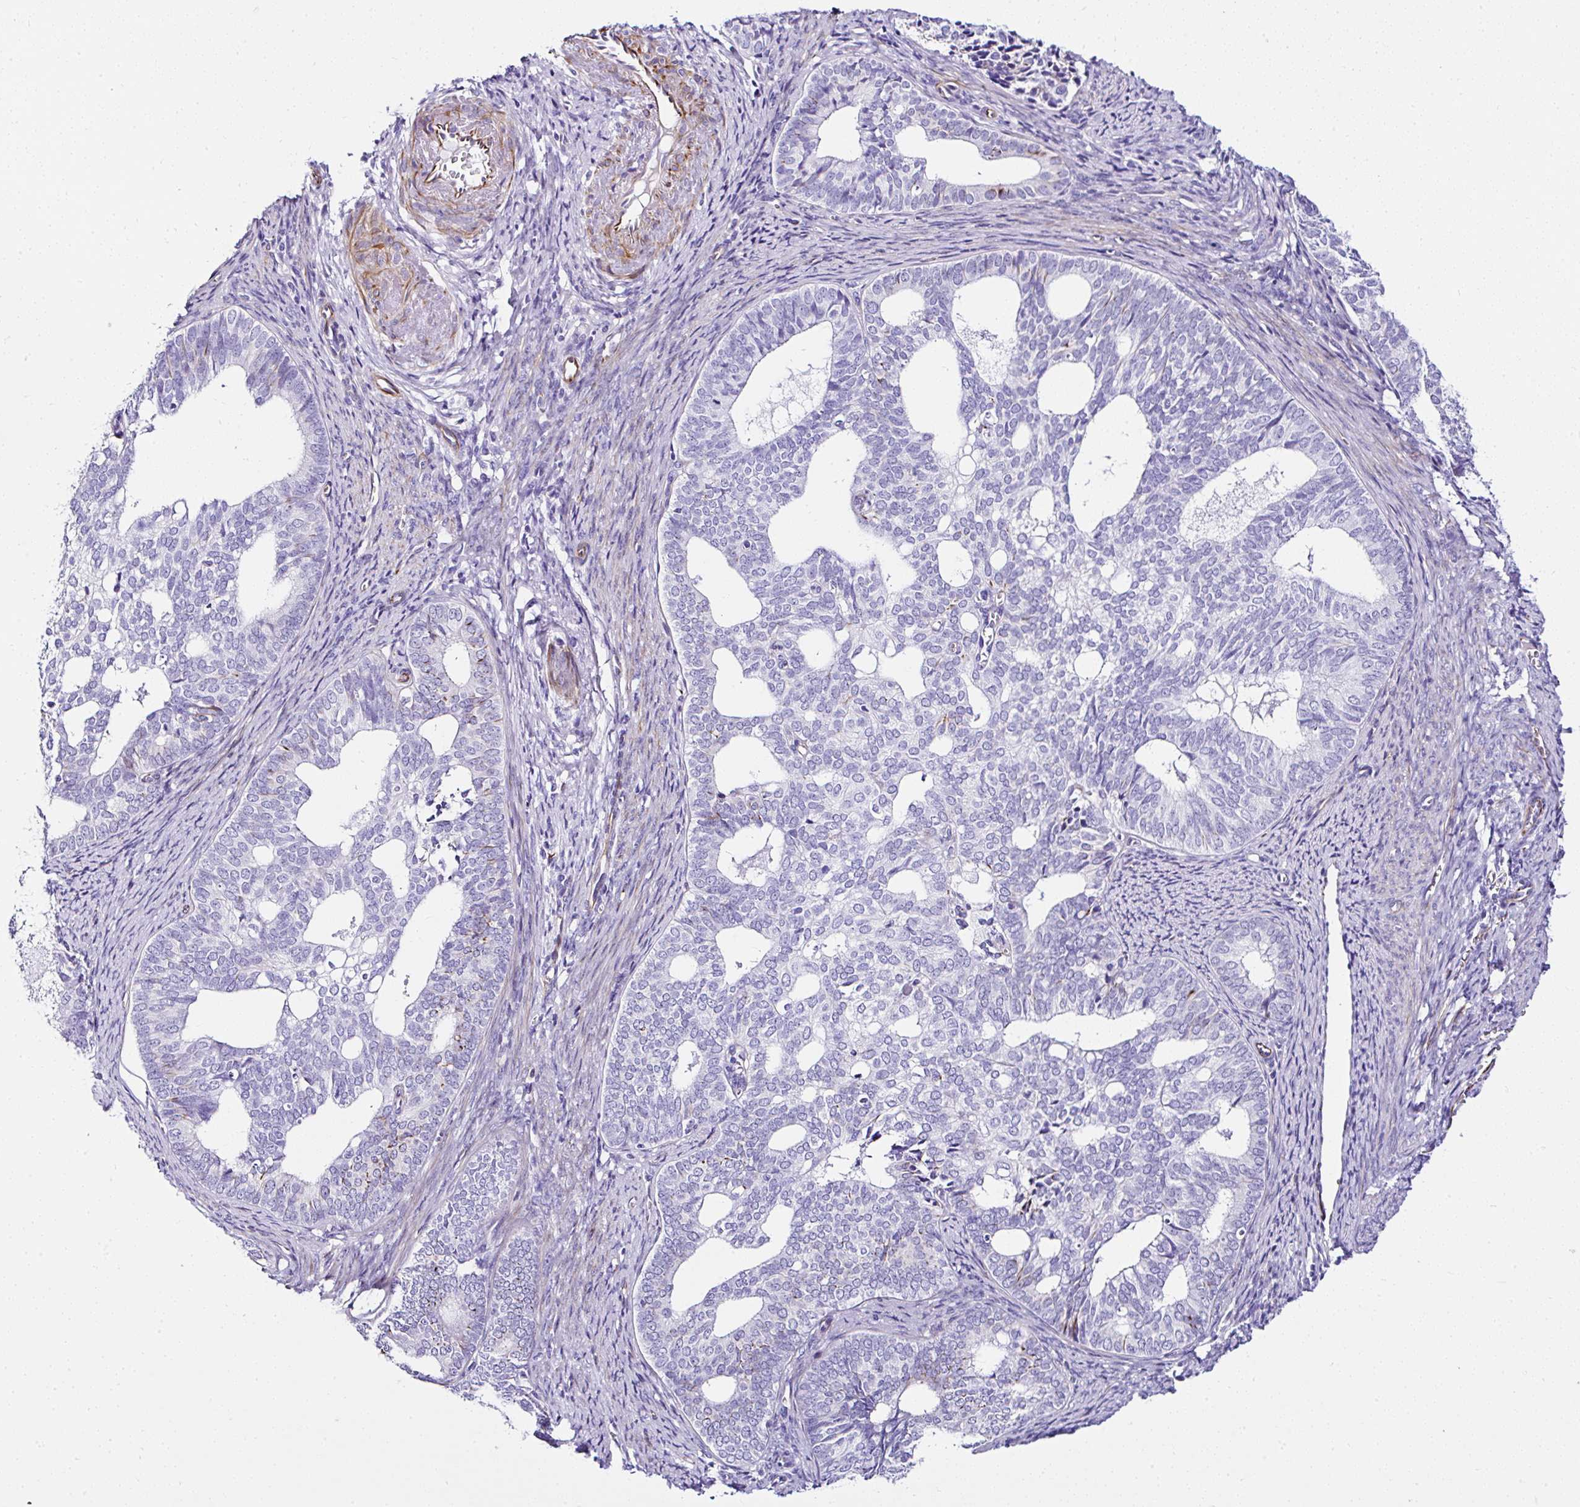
{"staining": {"intensity": "negative", "quantity": "none", "location": "none"}, "tissue": "endometrial cancer", "cell_type": "Tumor cells", "image_type": "cancer", "snomed": [{"axis": "morphology", "description": "Adenocarcinoma, NOS"}, {"axis": "topography", "description": "Endometrium"}], "caption": "Immunohistochemistry (IHC) image of human endometrial adenocarcinoma stained for a protein (brown), which exhibits no expression in tumor cells. Brightfield microscopy of immunohistochemistry stained with DAB (3,3'-diaminobenzidine) (brown) and hematoxylin (blue), captured at high magnification.", "gene": "DEPDC5", "patient": {"sex": "female", "age": 75}}